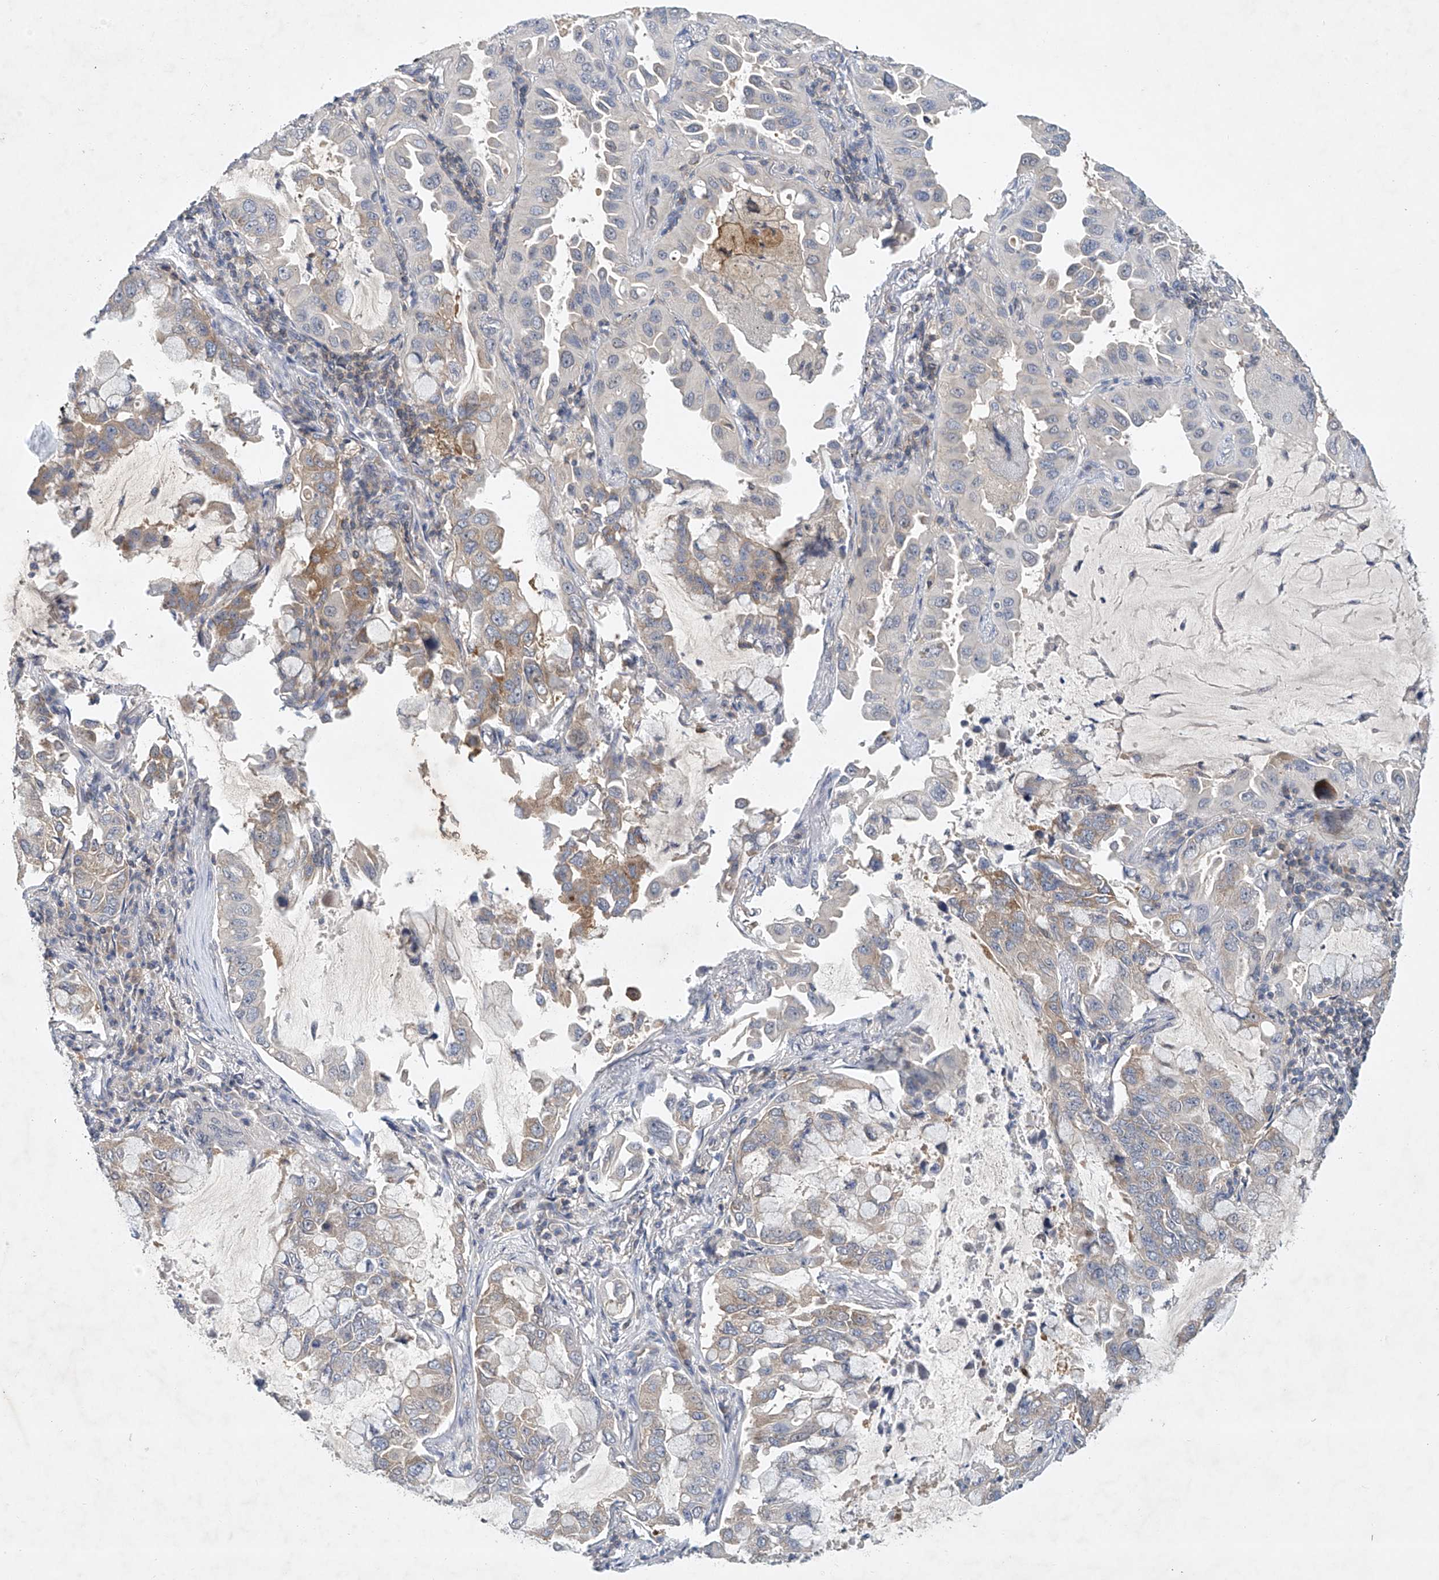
{"staining": {"intensity": "weak", "quantity": "25%-75%", "location": "cytoplasmic/membranous"}, "tissue": "lung cancer", "cell_type": "Tumor cells", "image_type": "cancer", "snomed": [{"axis": "morphology", "description": "Adenocarcinoma, NOS"}, {"axis": "topography", "description": "Lung"}], "caption": "IHC photomicrograph of lung adenocarcinoma stained for a protein (brown), which reveals low levels of weak cytoplasmic/membranous staining in approximately 25%-75% of tumor cells.", "gene": "CARMIL1", "patient": {"sex": "male", "age": 64}}